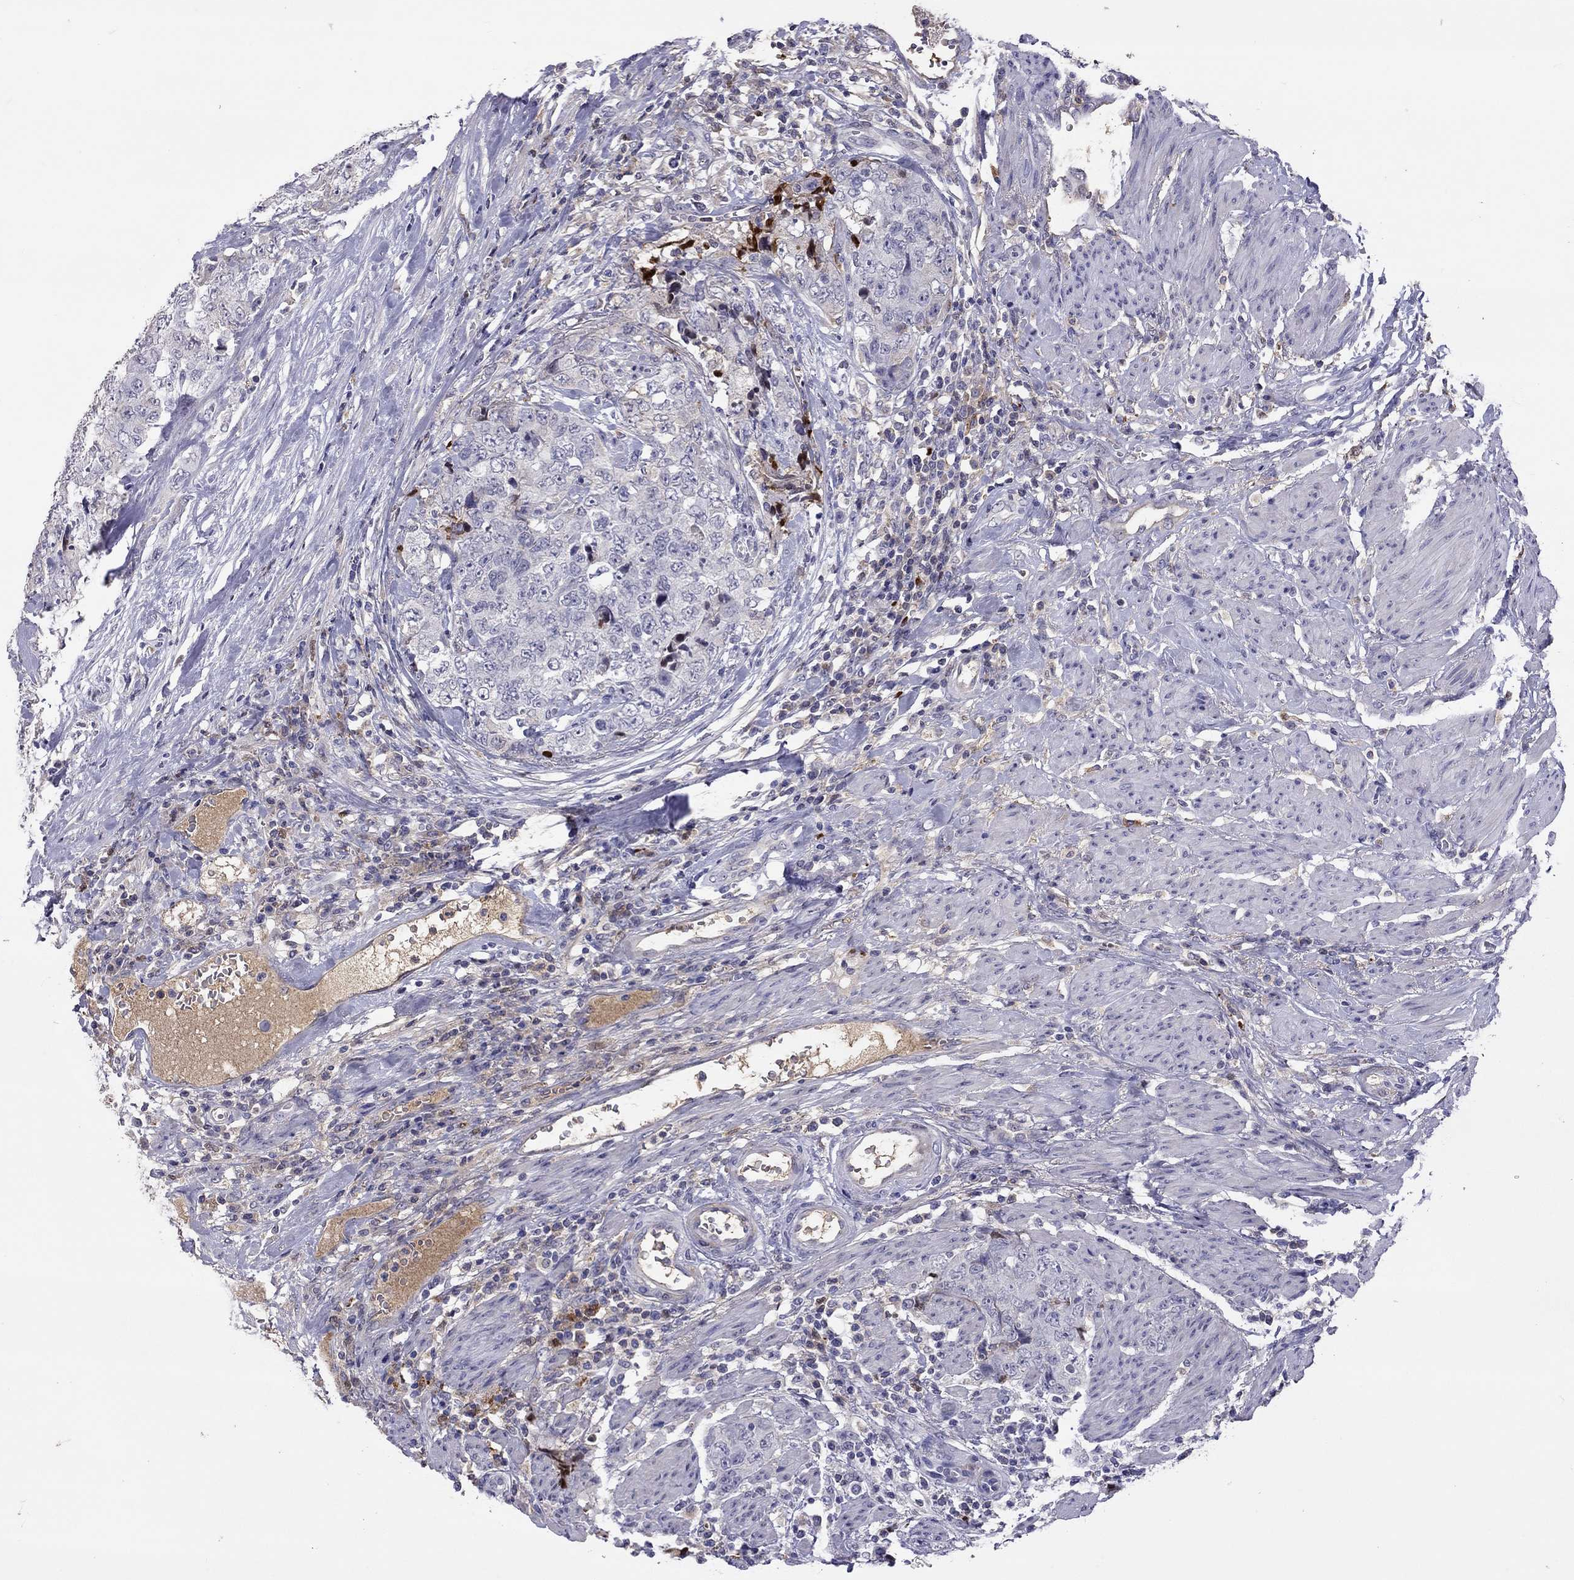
{"staining": {"intensity": "negative", "quantity": "none", "location": "none"}, "tissue": "urothelial cancer", "cell_type": "Tumor cells", "image_type": "cancer", "snomed": [{"axis": "morphology", "description": "Urothelial carcinoma, High grade"}, {"axis": "topography", "description": "Urinary bladder"}], "caption": "There is no significant positivity in tumor cells of high-grade urothelial carcinoma.", "gene": "SERPINA3", "patient": {"sex": "female", "age": 78}}